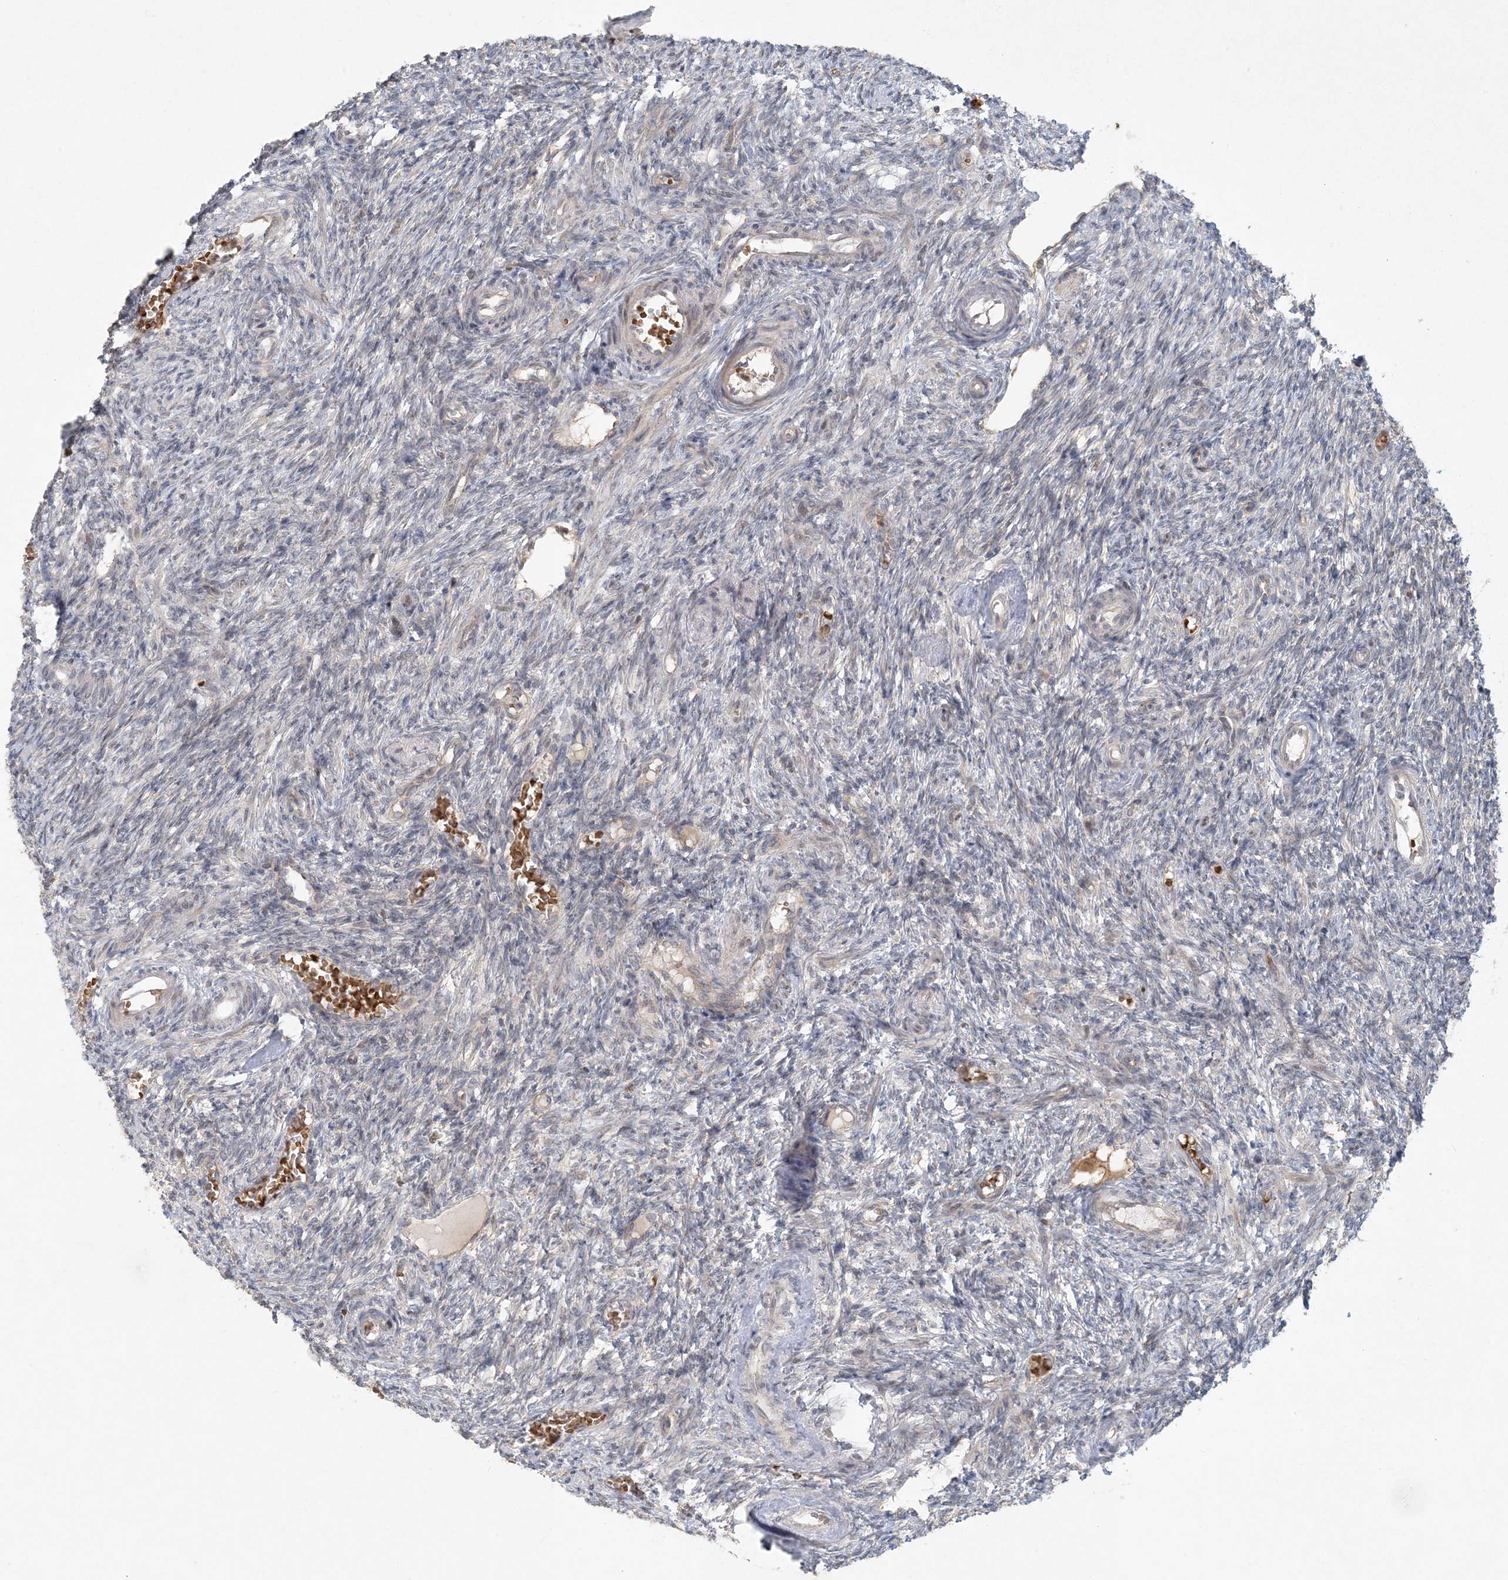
{"staining": {"intensity": "weak", "quantity": ">75%", "location": "cytoplasmic/membranous"}, "tissue": "ovary", "cell_type": "Follicle cells", "image_type": "normal", "snomed": [{"axis": "morphology", "description": "Normal tissue, NOS"}, {"axis": "topography", "description": "Ovary"}], "caption": "The image reveals immunohistochemical staining of unremarkable ovary. There is weak cytoplasmic/membranous expression is present in about >75% of follicle cells. Nuclei are stained in blue.", "gene": "CTDNEP1", "patient": {"sex": "female", "age": 27}}